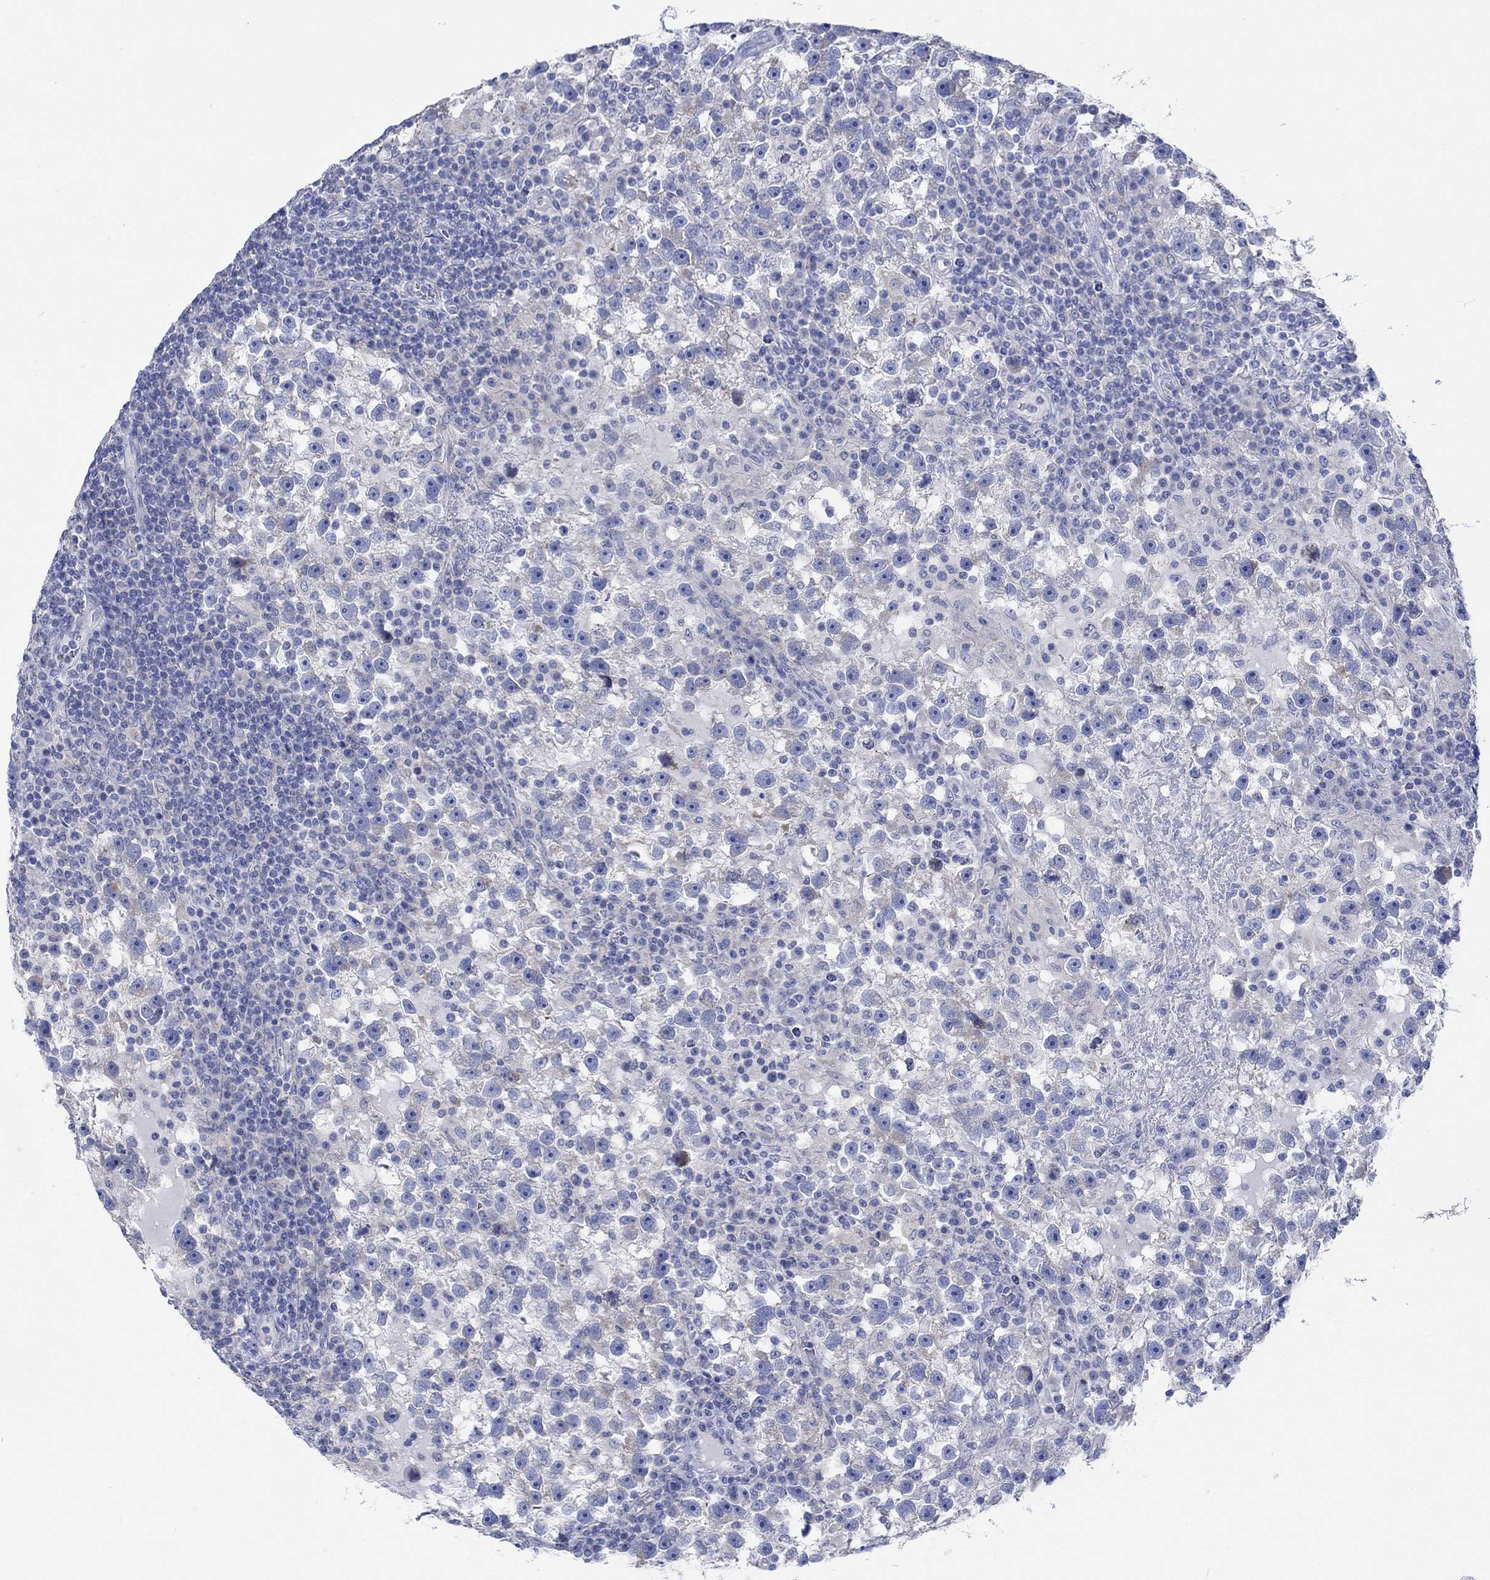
{"staining": {"intensity": "negative", "quantity": "none", "location": "none"}, "tissue": "testis cancer", "cell_type": "Tumor cells", "image_type": "cancer", "snomed": [{"axis": "morphology", "description": "Seminoma, NOS"}, {"axis": "topography", "description": "Testis"}], "caption": "DAB immunohistochemical staining of testis seminoma exhibits no significant staining in tumor cells.", "gene": "REEP6", "patient": {"sex": "male", "age": 47}}